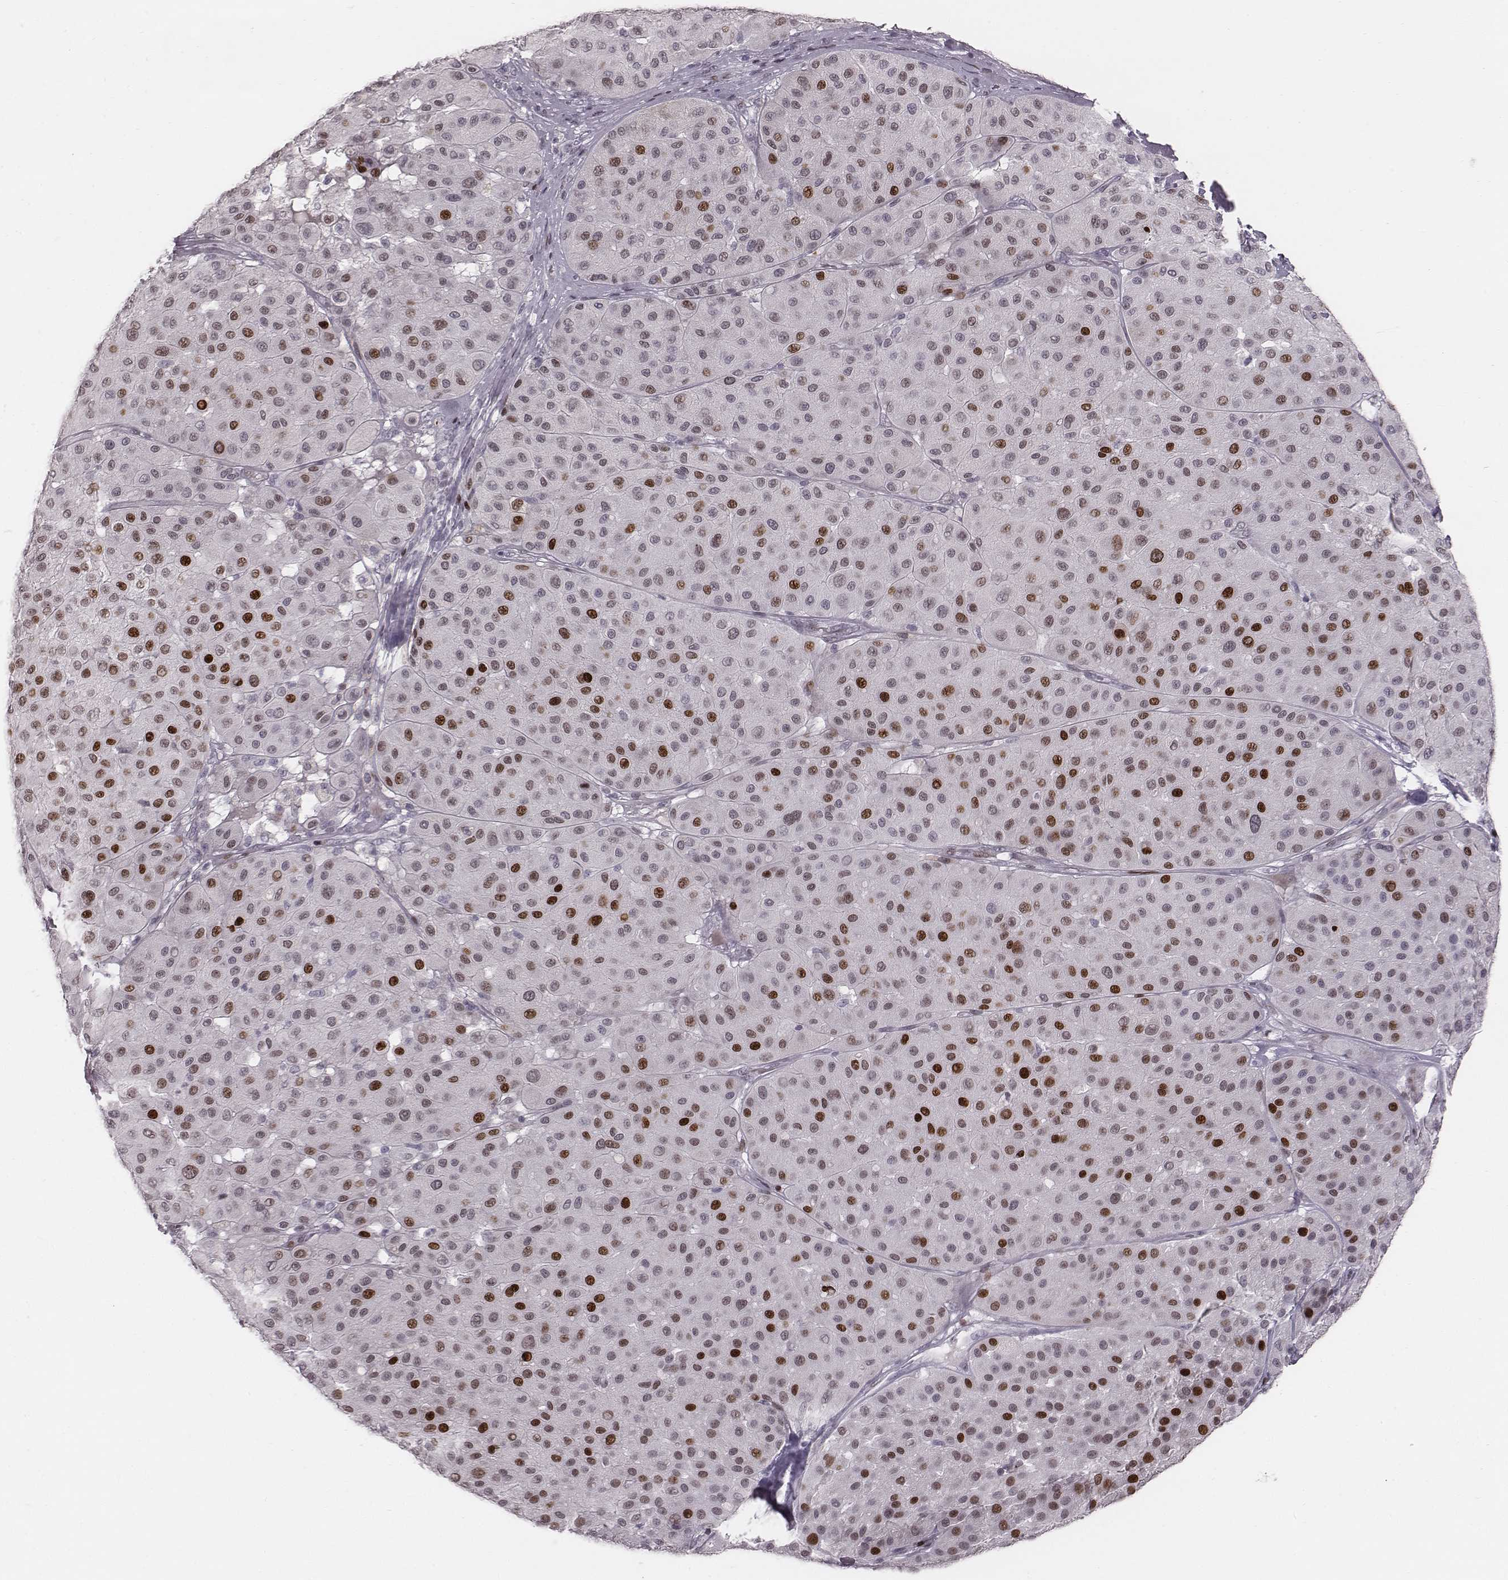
{"staining": {"intensity": "strong", "quantity": "<25%", "location": "nuclear"}, "tissue": "melanoma", "cell_type": "Tumor cells", "image_type": "cancer", "snomed": [{"axis": "morphology", "description": "Malignant melanoma, Metastatic site"}, {"axis": "topography", "description": "Smooth muscle"}], "caption": "Protein analysis of melanoma tissue reveals strong nuclear expression in about <25% of tumor cells.", "gene": "NDC1", "patient": {"sex": "male", "age": 41}}